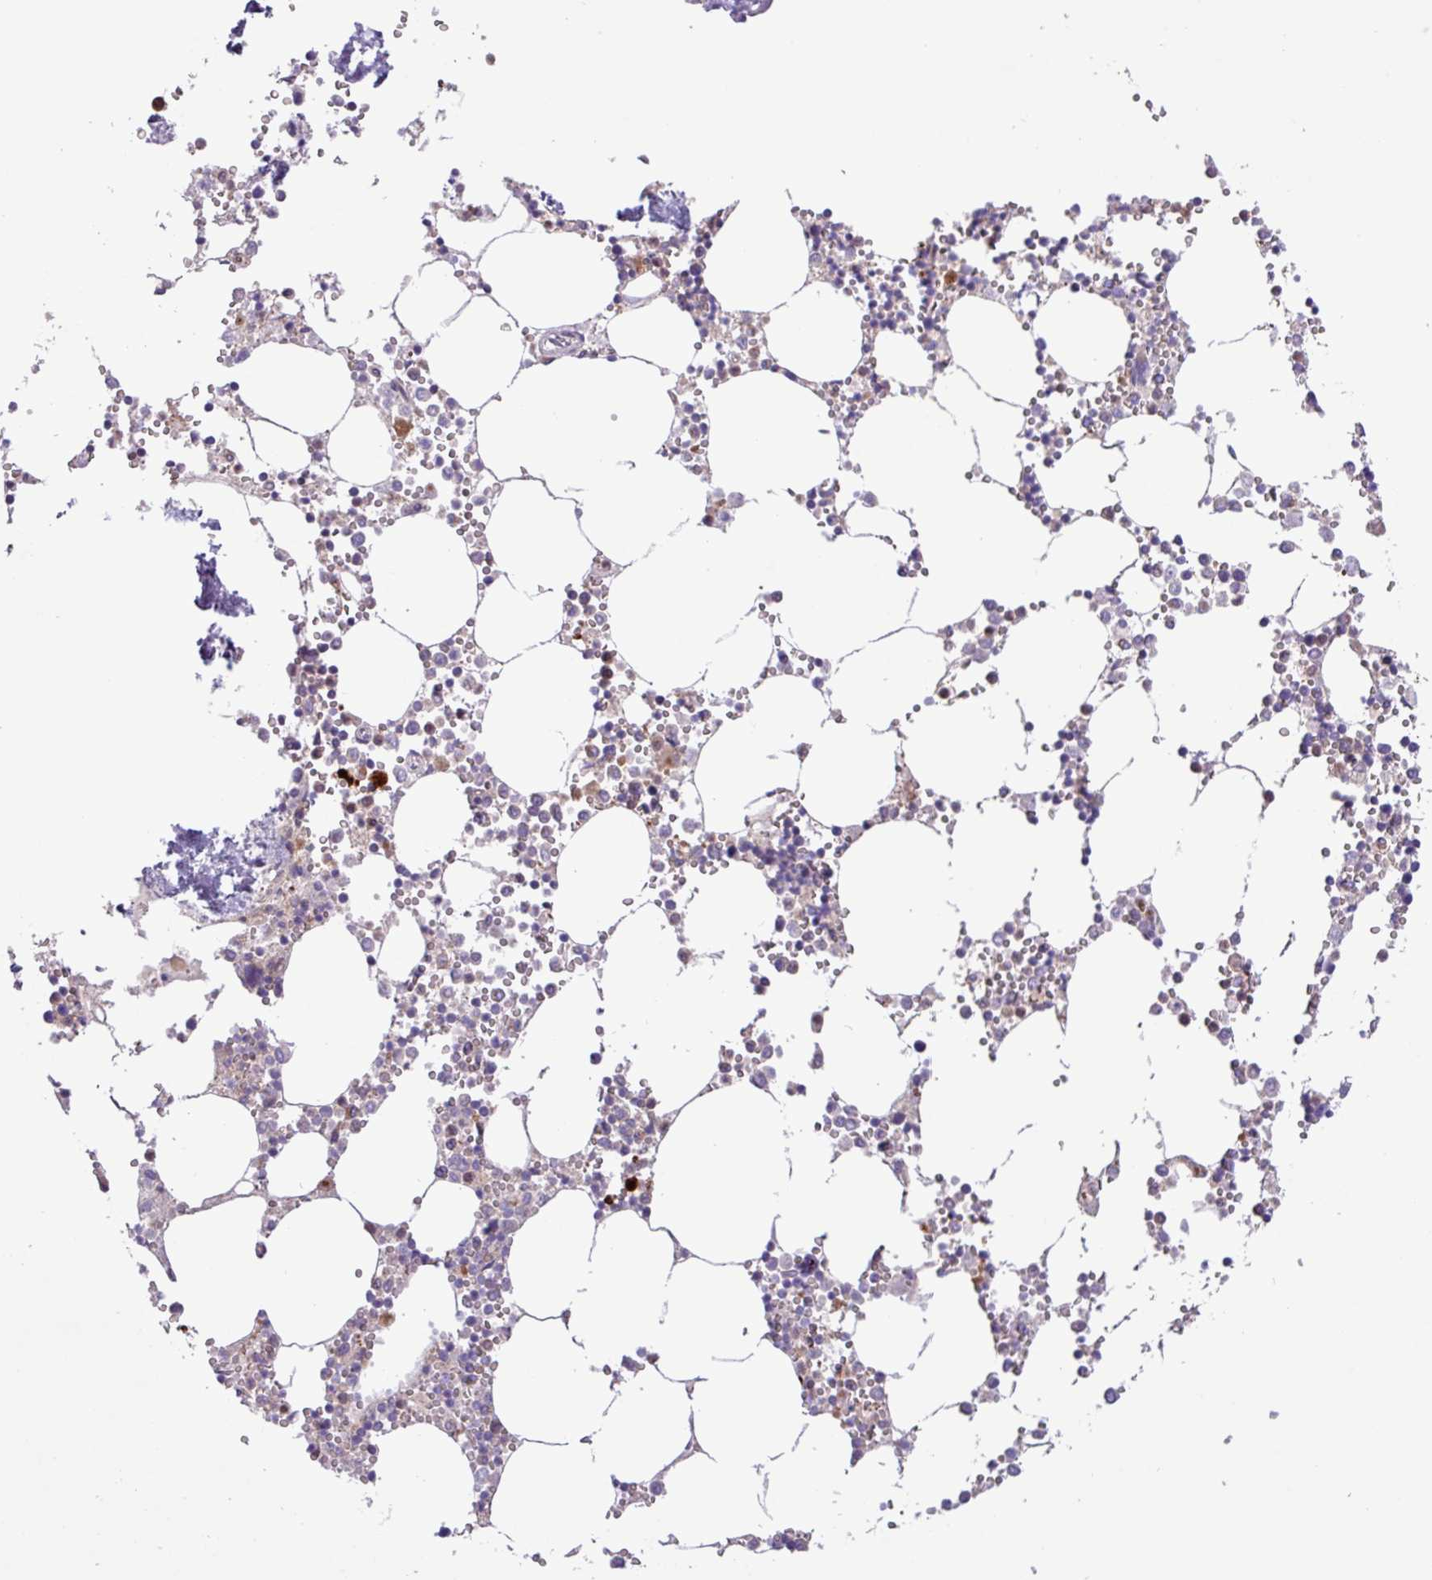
{"staining": {"intensity": "moderate", "quantity": "25%-75%", "location": "cytoplasmic/membranous"}, "tissue": "bone marrow", "cell_type": "Hematopoietic cells", "image_type": "normal", "snomed": [{"axis": "morphology", "description": "Normal tissue, NOS"}, {"axis": "topography", "description": "Bone marrow"}], "caption": "Hematopoietic cells demonstrate medium levels of moderate cytoplasmic/membranous positivity in about 25%-75% of cells in normal human bone marrow.", "gene": "RAB19", "patient": {"sex": "male", "age": 54}}